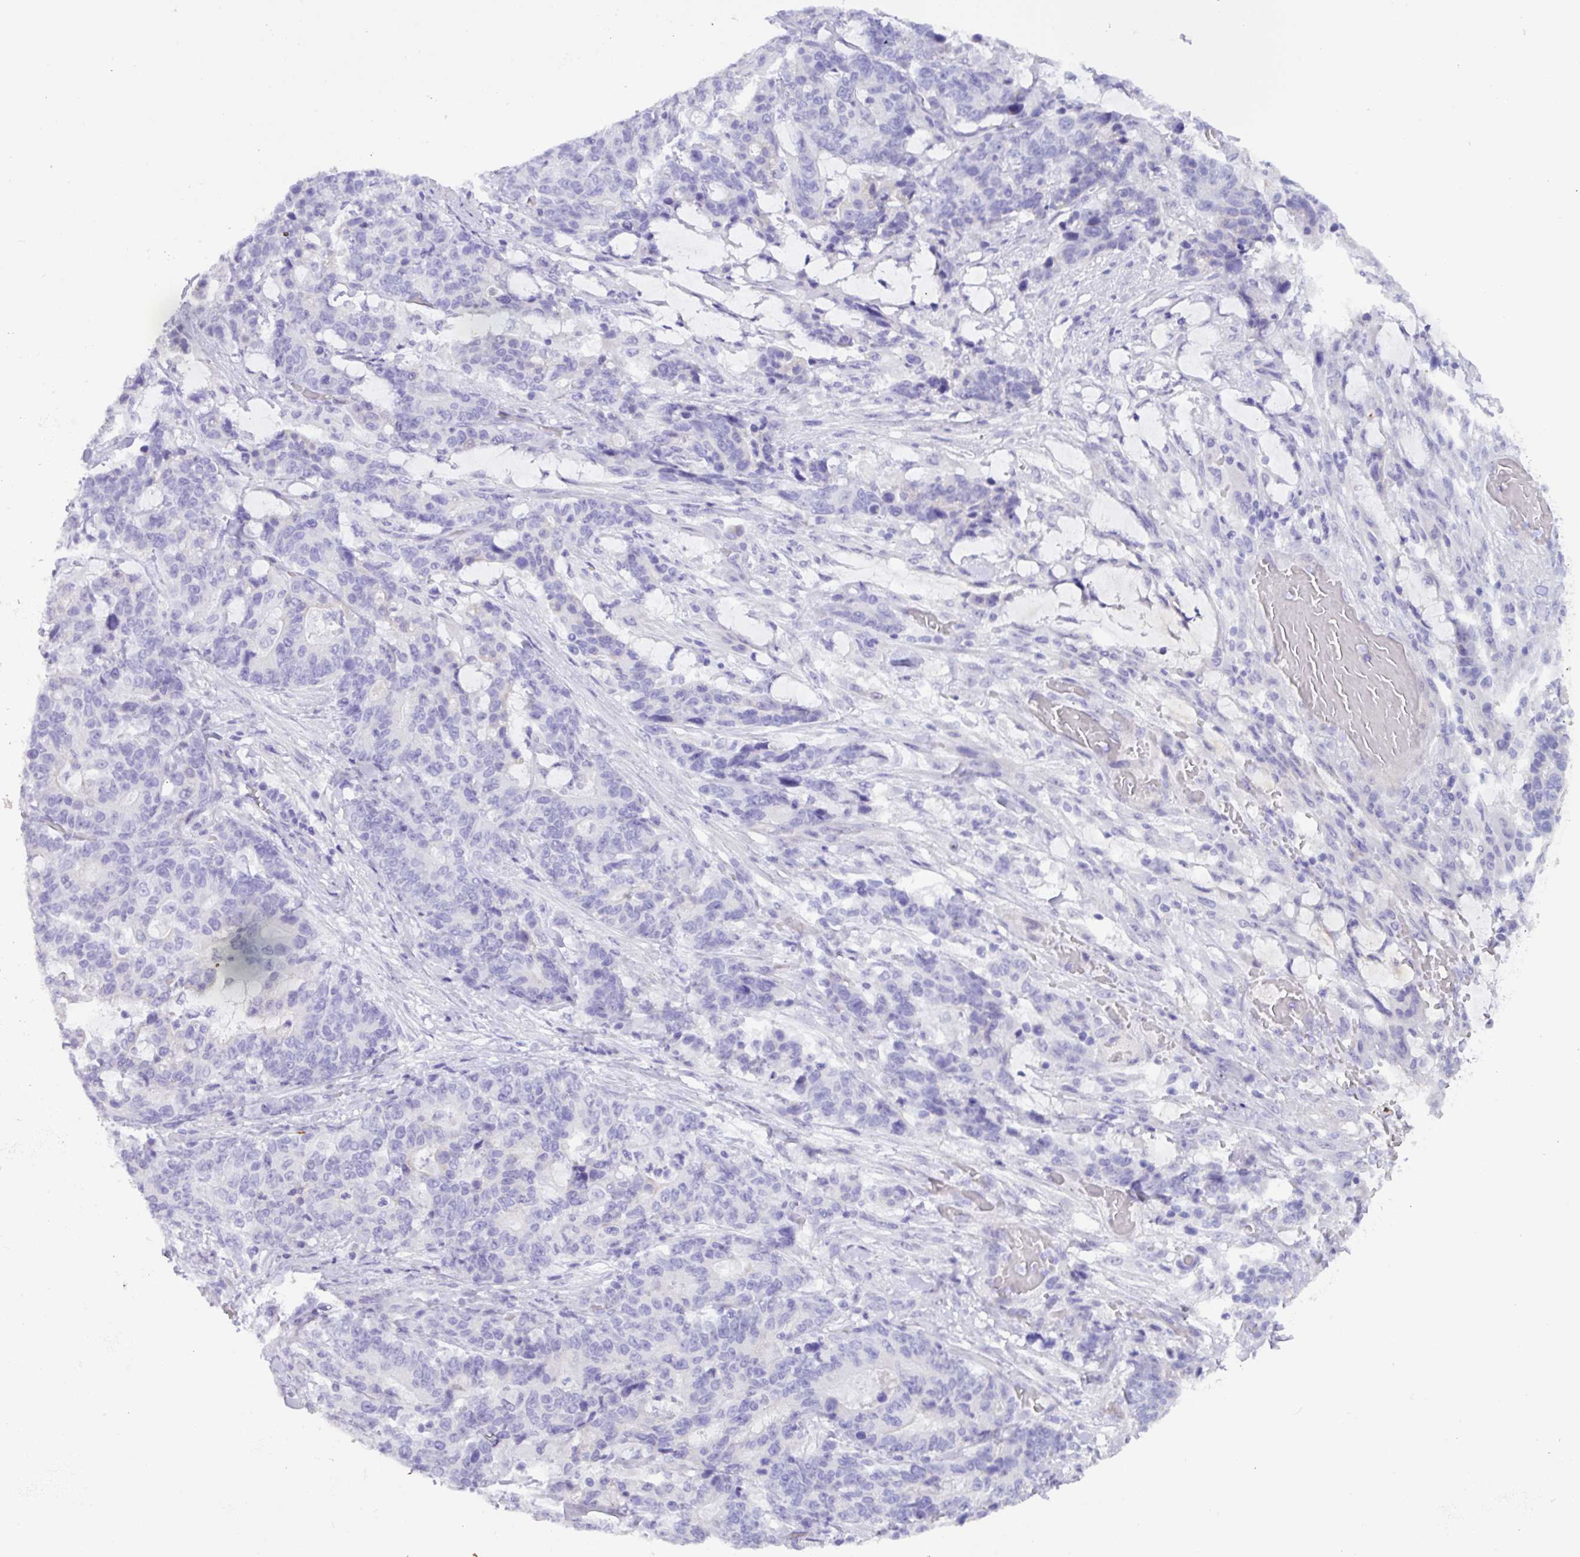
{"staining": {"intensity": "negative", "quantity": "none", "location": "none"}, "tissue": "stomach cancer", "cell_type": "Tumor cells", "image_type": "cancer", "snomed": [{"axis": "morphology", "description": "Normal tissue, NOS"}, {"axis": "morphology", "description": "Adenocarcinoma, NOS"}, {"axis": "topography", "description": "Stomach"}], "caption": "IHC micrograph of neoplastic tissue: human stomach adenocarcinoma stained with DAB reveals no significant protein positivity in tumor cells.", "gene": "MRM2", "patient": {"sex": "female", "age": 64}}